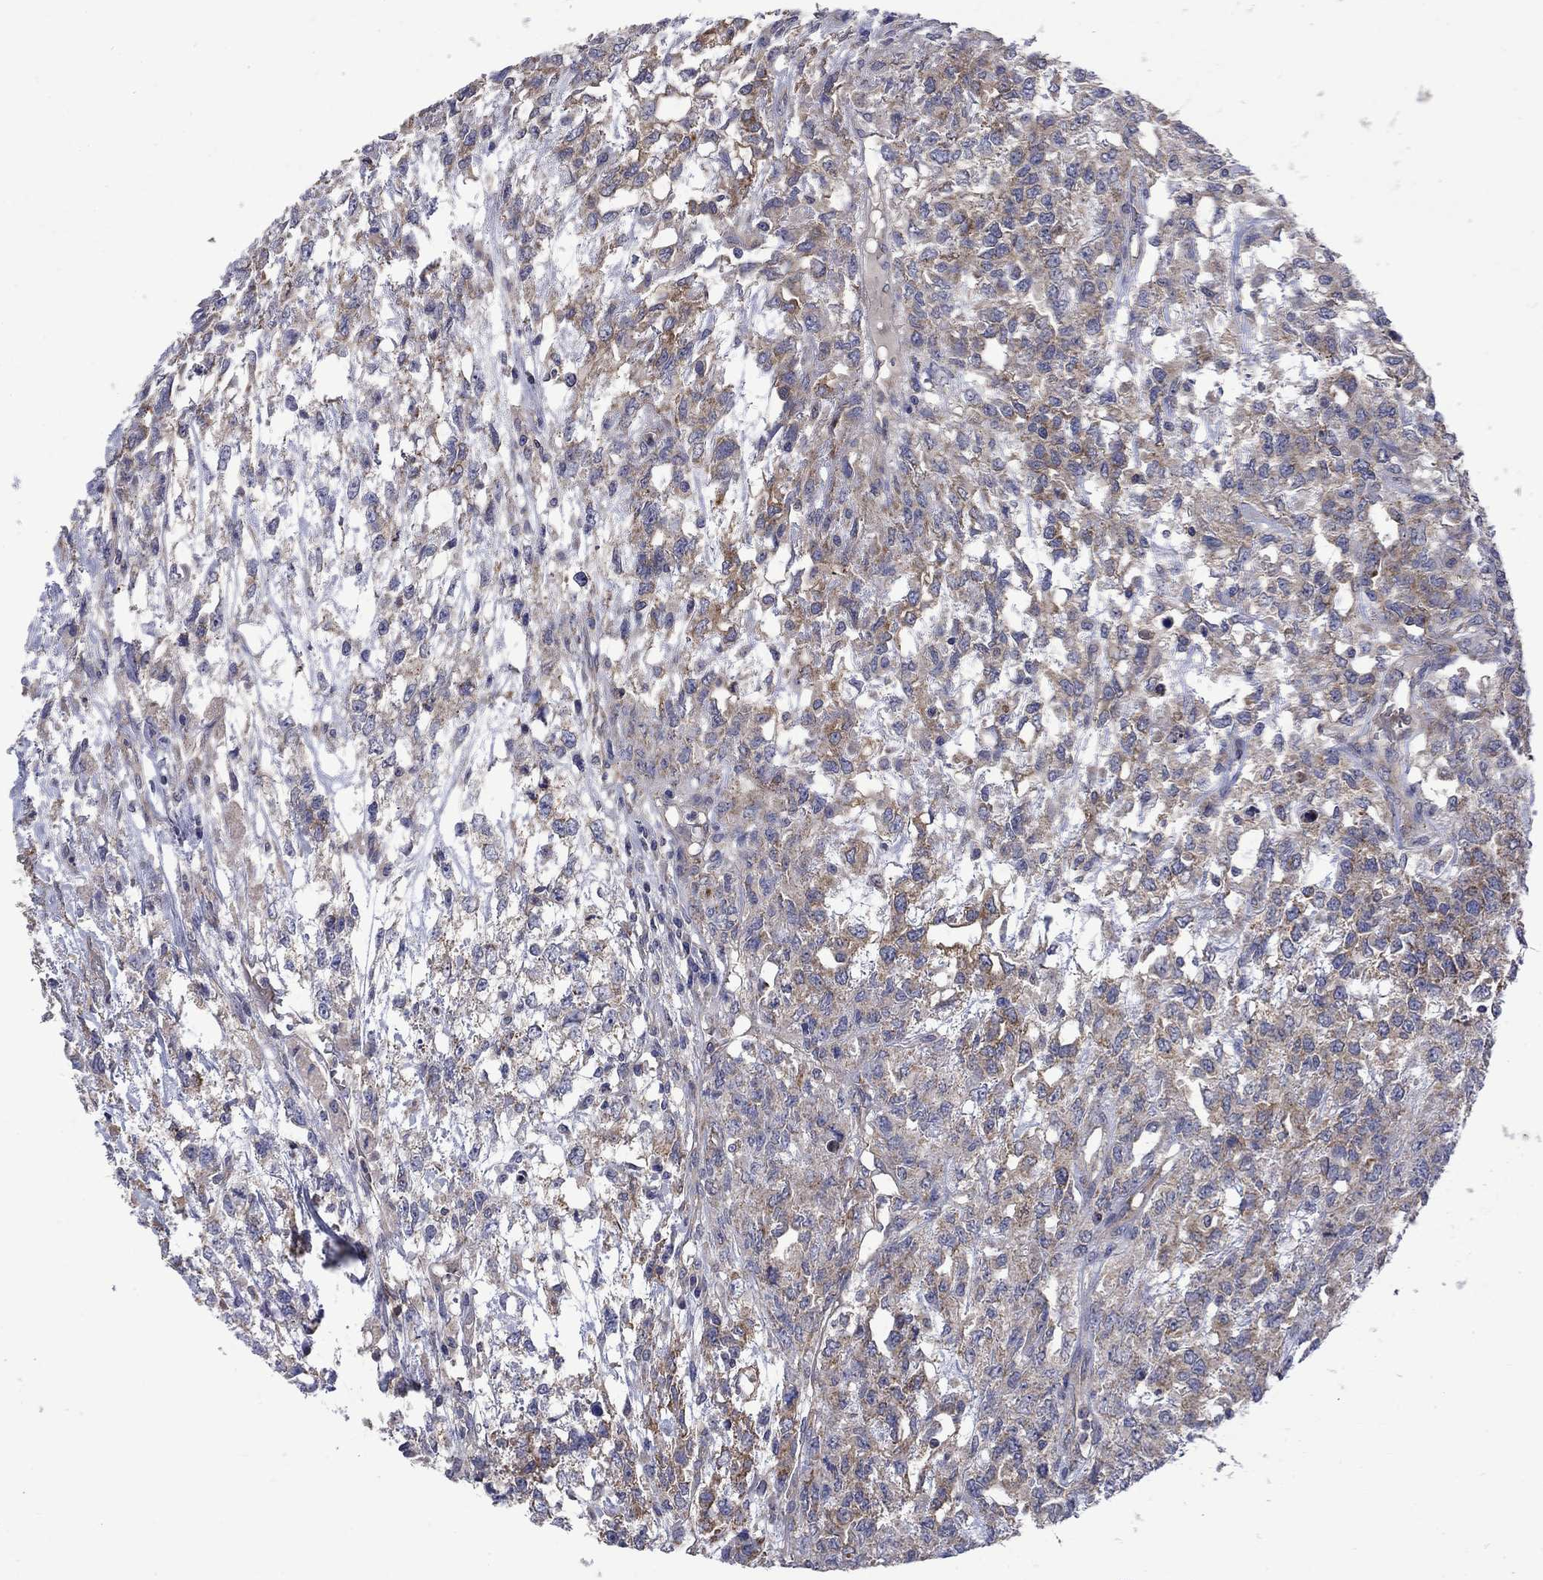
{"staining": {"intensity": "moderate", "quantity": "25%-75%", "location": "cytoplasmic/membranous"}, "tissue": "testis cancer", "cell_type": "Tumor cells", "image_type": "cancer", "snomed": [{"axis": "morphology", "description": "Seminoma, NOS"}, {"axis": "topography", "description": "Testis"}], "caption": "Testis seminoma stained for a protein (brown) shows moderate cytoplasmic/membranous positive expression in approximately 25%-75% of tumor cells.", "gene": "HSPA12A", "patient": {"sex": "male", "age": 52}}